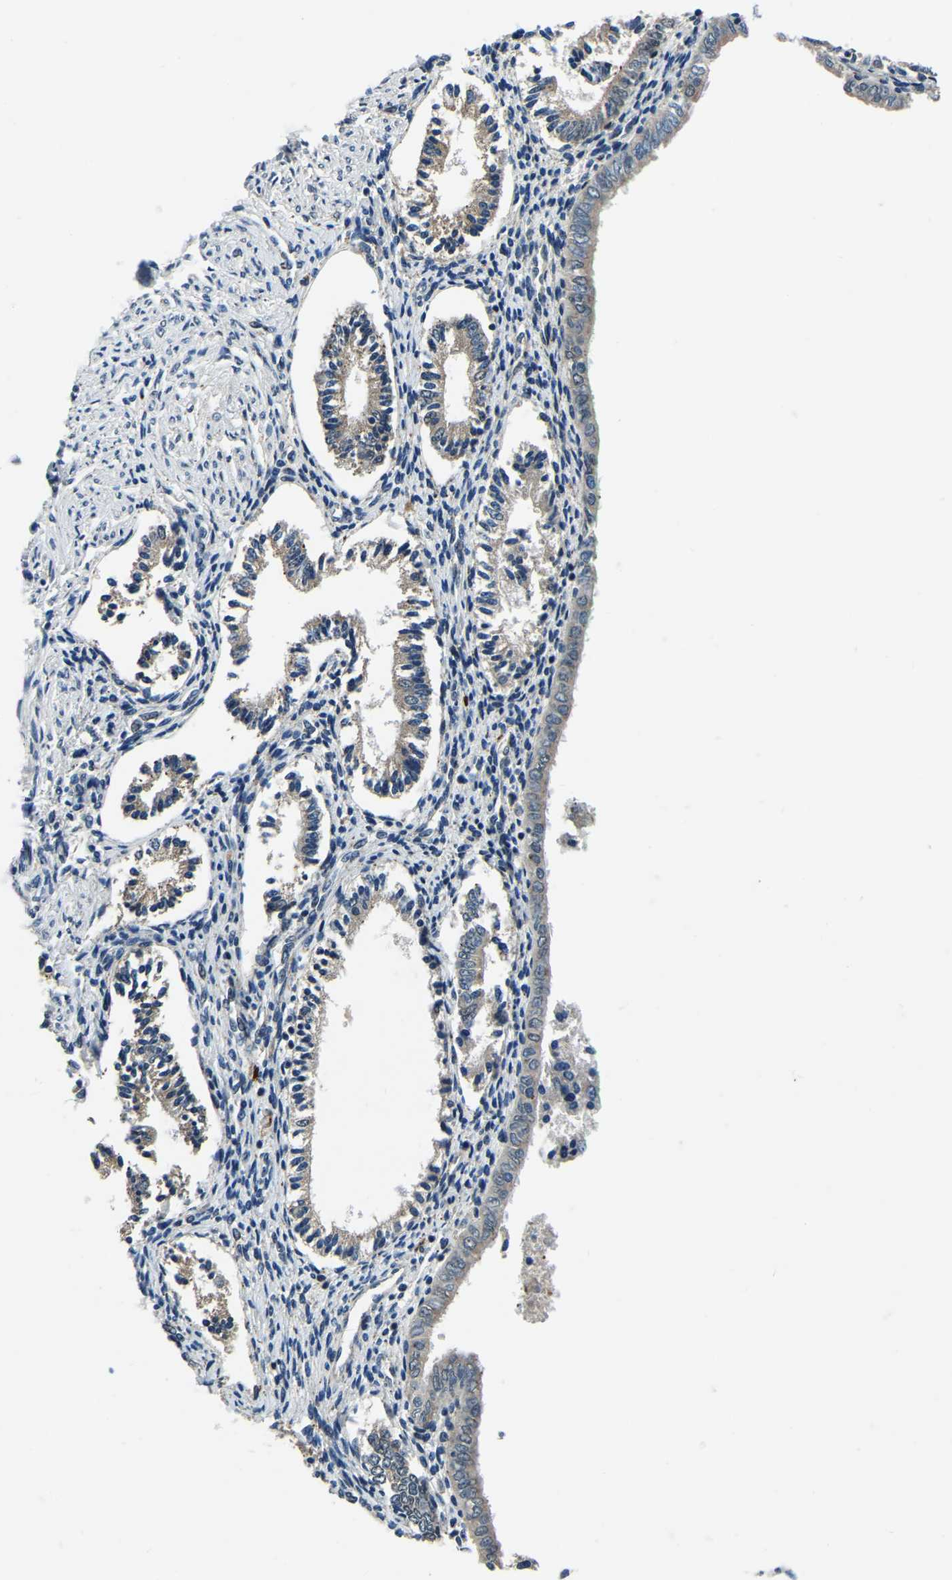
{"staining": {"intensity": "moderate", "quantity": "<25%", "location": "nuclear"}, "tissue": "endometrium", "cell_type": "Cells in endometrial stroma", "image_type": "normal", "snomed": [{"axis": "morphology", "description": "Normal tissue, NOS"}, {"axis": "topography", "description": "Endometrium"}], "caption": "Immunohistochemistry histopathology image of unremarkable endometrium: endometrium stained using immunohistochemistry (IHC) reveals low levels of moderate protein expression localized specifically in the nuclear of cells in endometrial stroma, appearing as a nuclear brown color.", "gene": "ING2", "patient": {"sex": "female", "age": 42}}